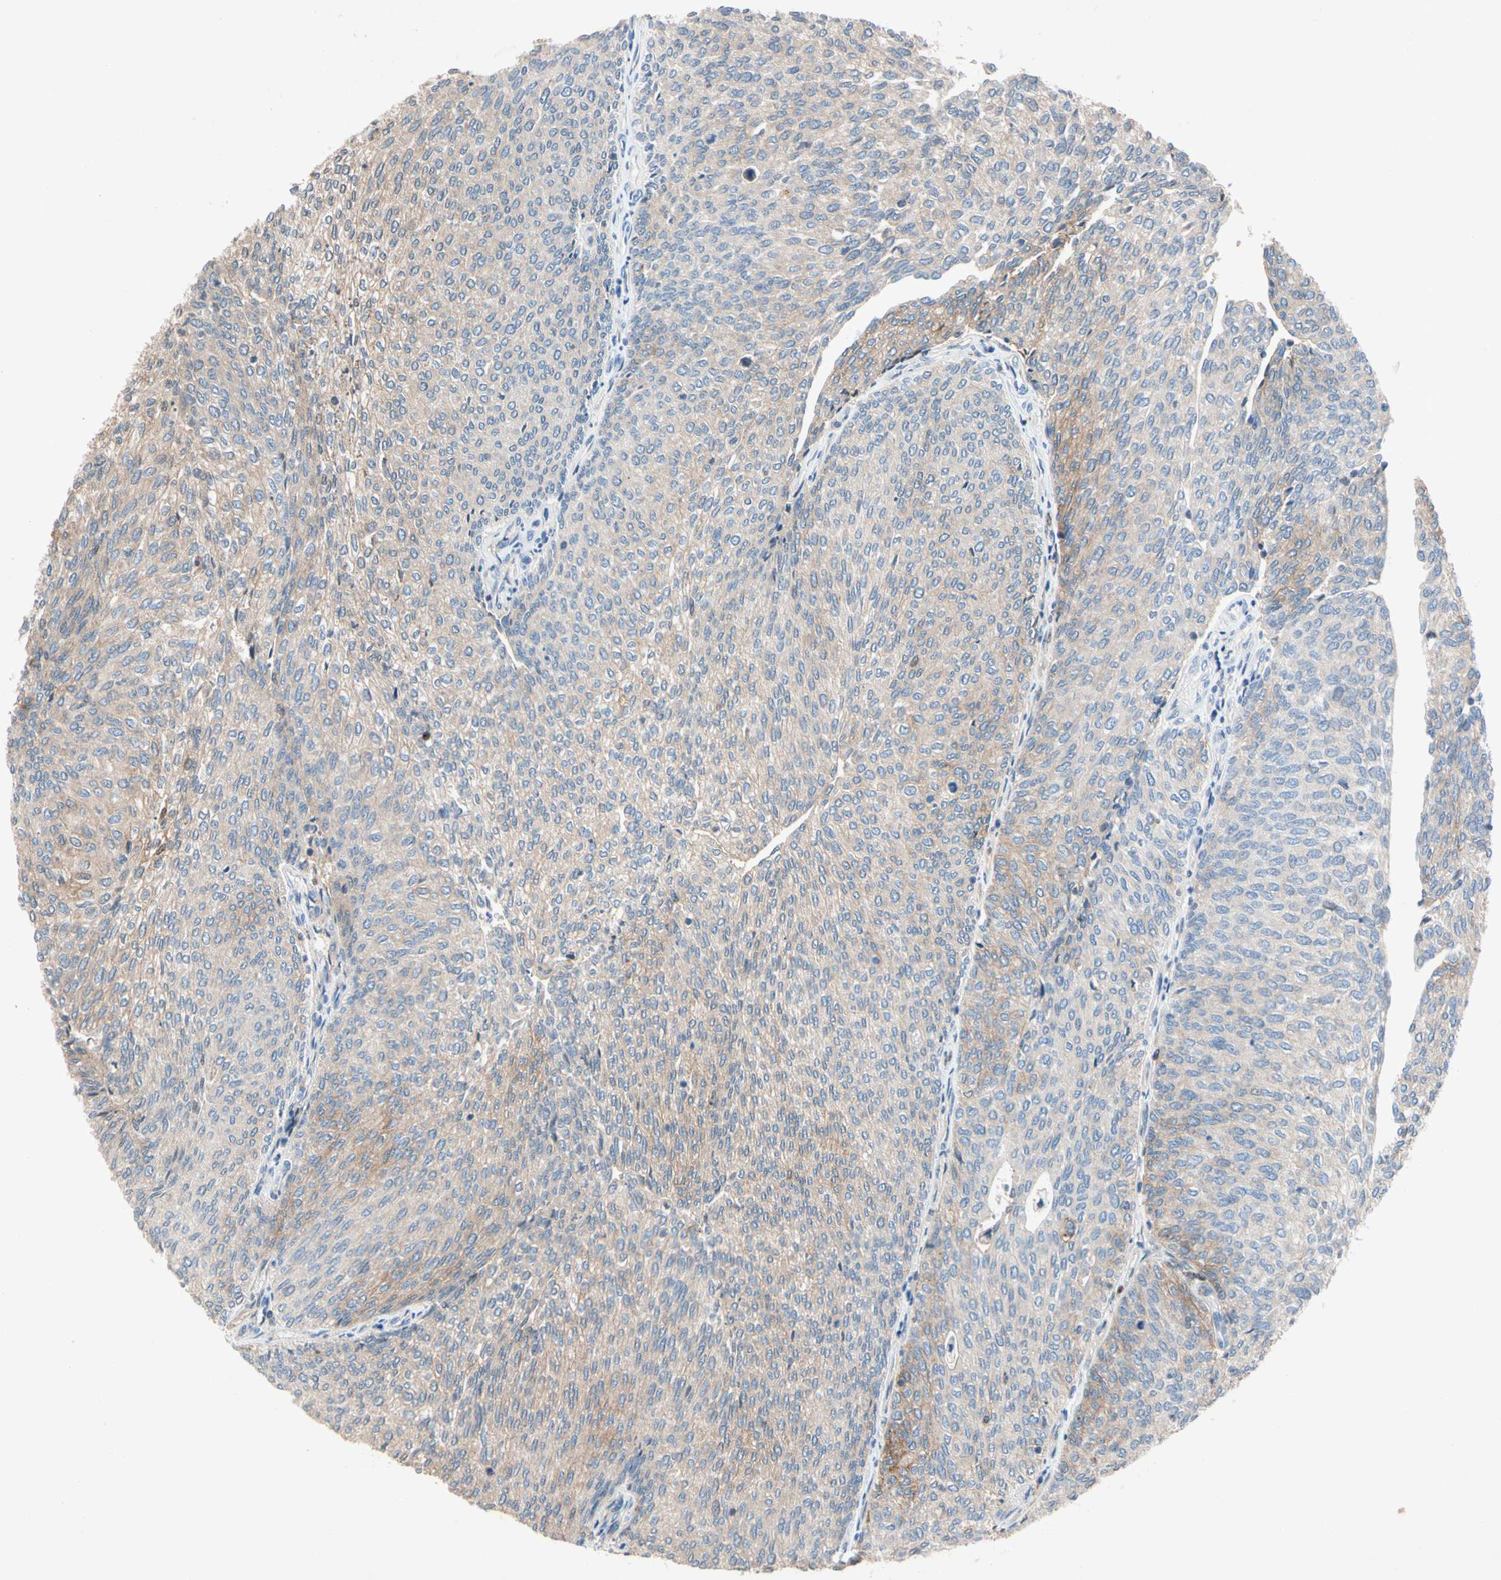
{"staining": {"intensity": "weak", "quantity": "25%-75%", "location": "cytoplasmic/membranous"}, "tissue": "urothelial cancer", "cell_type": "Tumor cells", "image_type": "cancer", "snomed": [{"axis": "morphology", "description": "Urothelial carcinoma, Low grade"}, {"axis": "topography", "description": "Urinary bladder"}], "caption": "Immunohistochemical staining of human urothelial cancer demonstrates low levels of weak cytoplasmic/membranous expression in approximately 25%-75% of tumor cells.", "gene": "NDFIP2", "patient": {"sex": "female", "age": 79}}